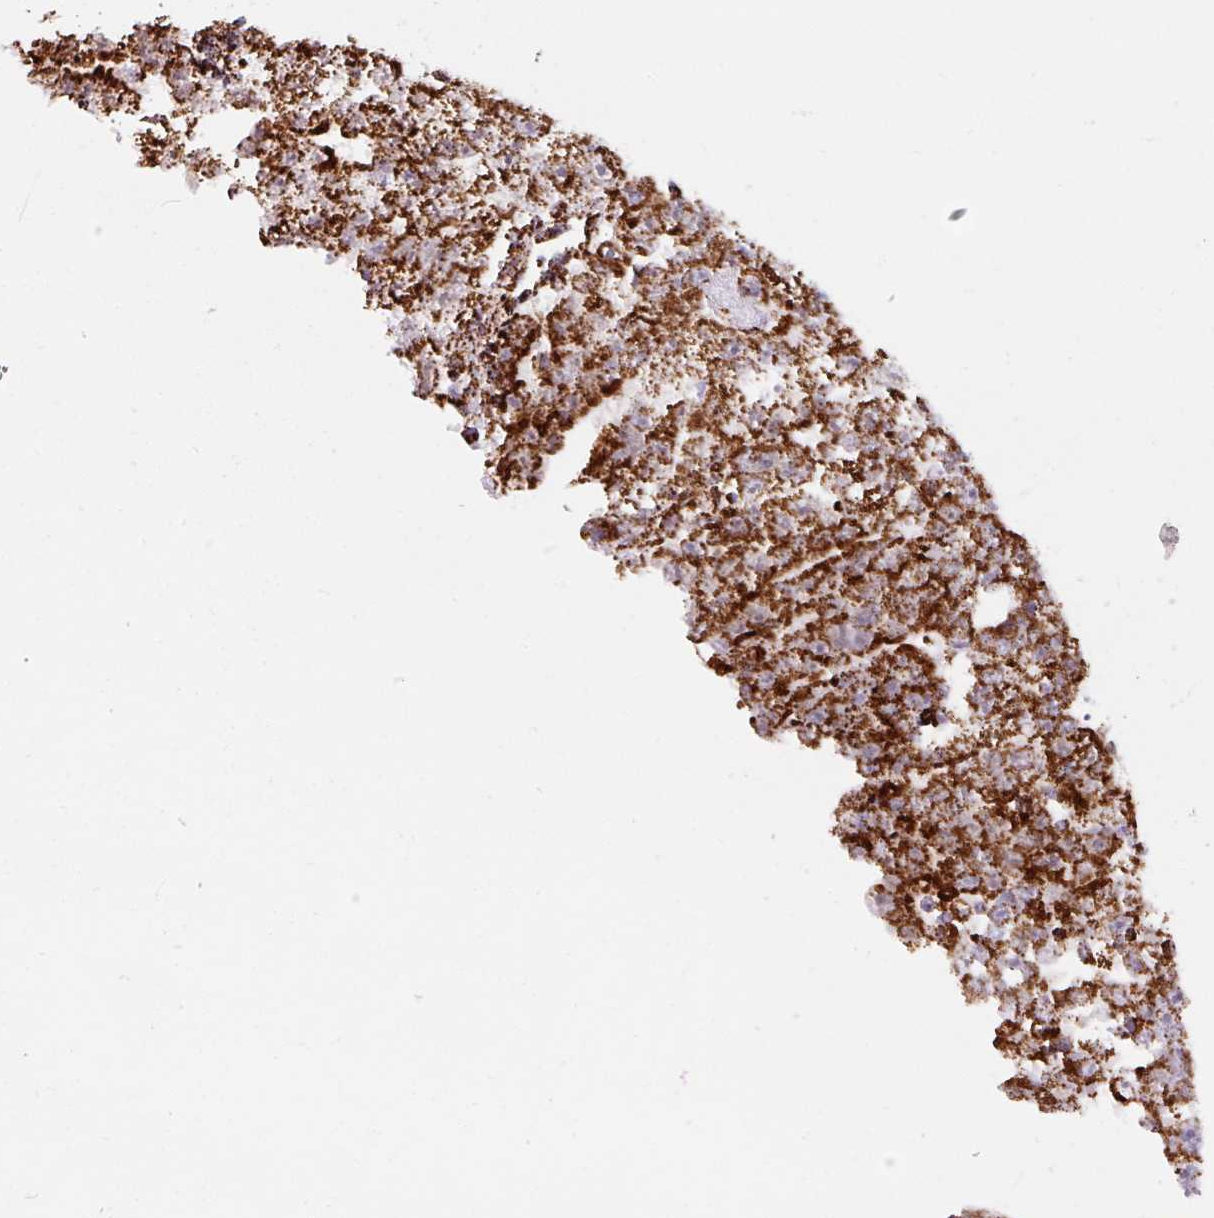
{"staining": {"intensity": "strong", "quantity": ">75%", "location": "cytoplasmic/membranous"}, "tissue": "testis cancer", "cell_type": "Tumor cells", "image_type": "cancer", "snomed": [{"axis": "morphology", "description": "Carcinoma, Embryonal, NOS"}, {"axis": "topography", "description": "Testis"}], "caption": "High-magnification brightfield microscopy of testis cancer (embryonal carcinoma) stained with DAB (3,3'-diaminobenzidine) (brown) and counterstained with hematoxylin (blue). tumor cells exhibit strong cytoplasmic/membranous expression is seen in approximately>75% of cells. The staining is performed using DAB brown chromogen to label protein expression. The nuclei are counter-stained blue using hematoxylin.", "gene": "ATP5F1A", "patient": {"sex": "male", "age": 25}}